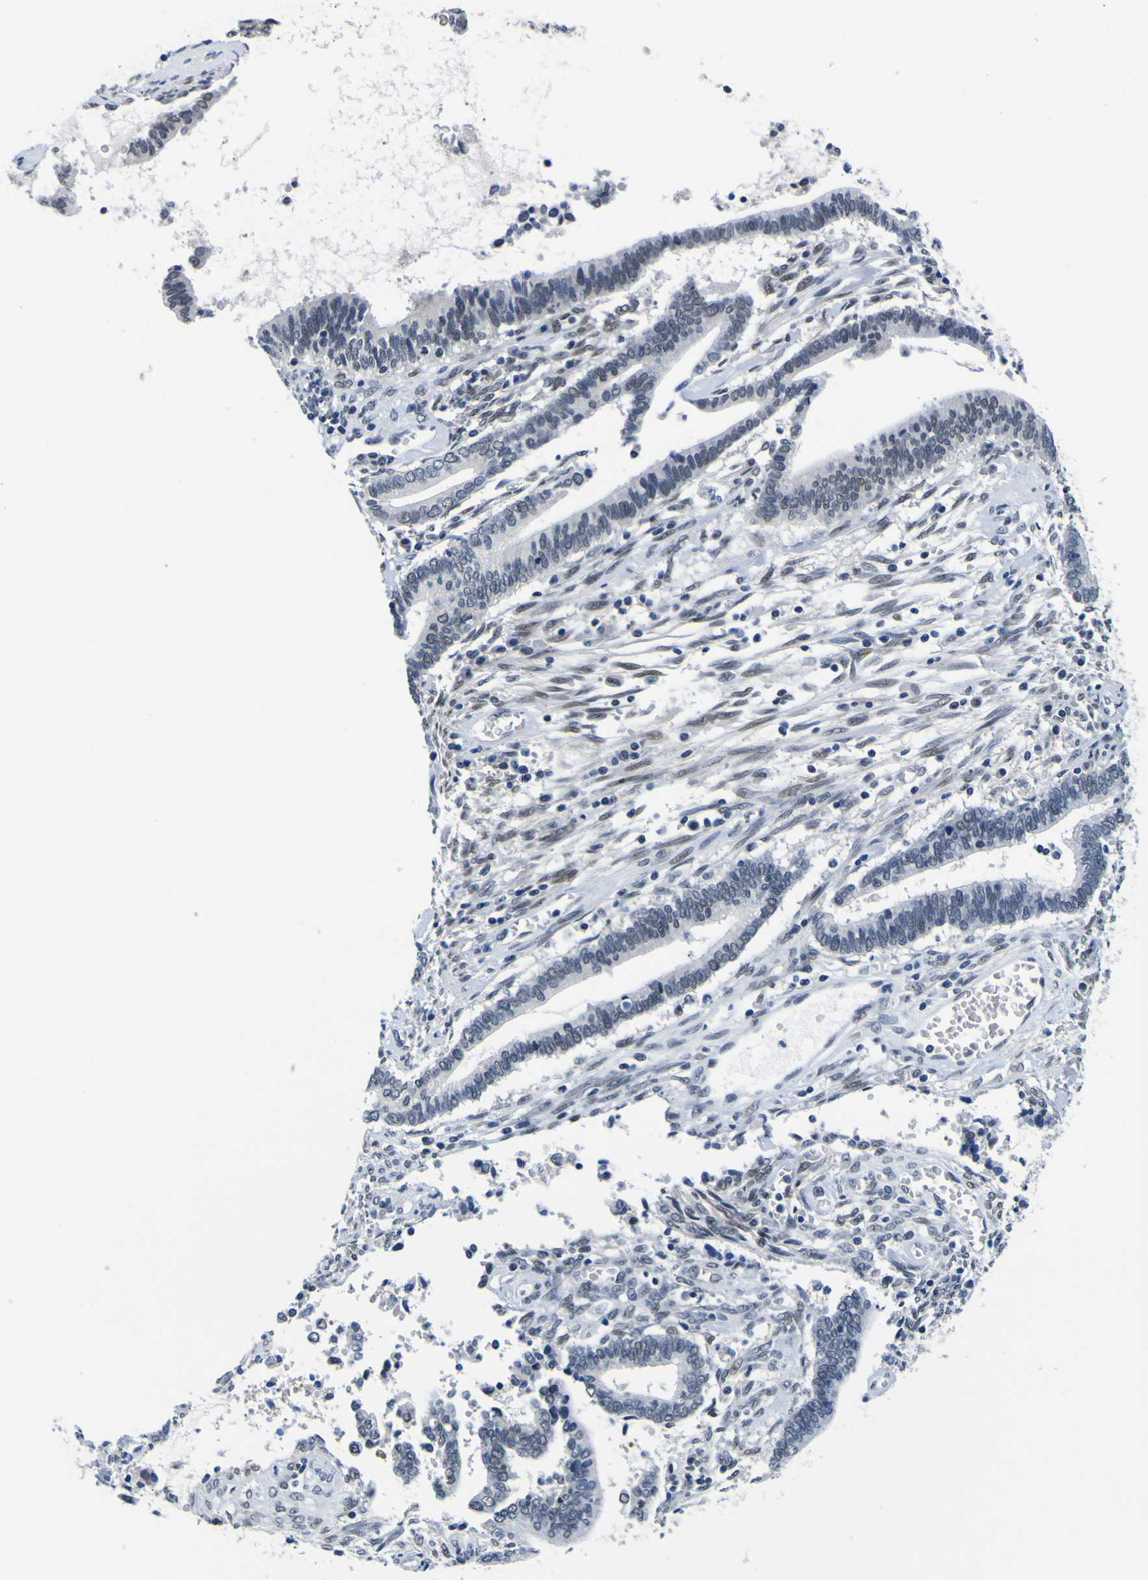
{"staining": {"intensity": "weak", "quantity": "<25%", "location": "nuclear"}, "tissue": "cervical cancer", "cell_type": "Tumor cells", "image_type": "cancer", "snomed": [{"axis": "morphology", "description": "Adenocarcinoma, NOS"}, {"axis": "topography", "description": "Cervix"}], "caption": "Immunohistochemical staining of human adenocarcinoma (cervical) reveals no significant staining in tumor cells.", "gene": "CUL4B", "patient": {"sex": "female", "age": 44}}